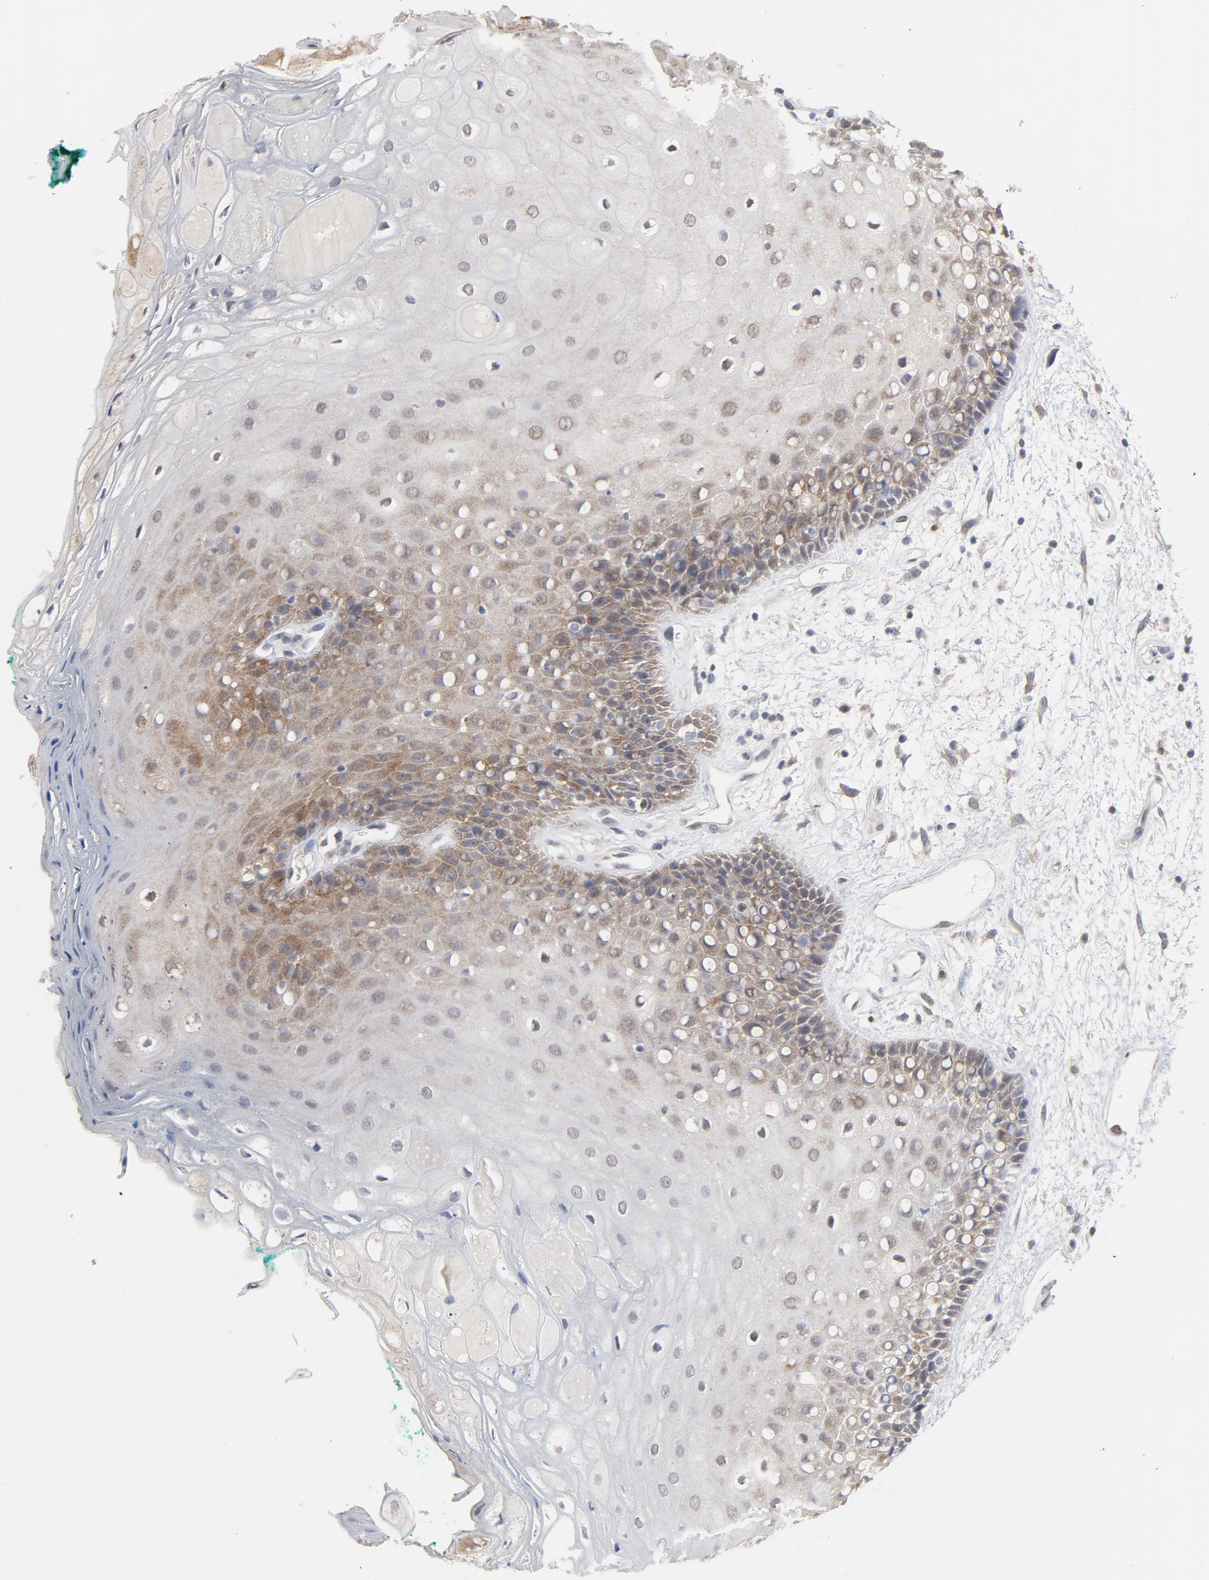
{"staining": {"intensity": "moderate", "quantity": "25%-75%", "location": "cytoplasmic/membranous"}, "tissue": "oral mucosa", "cell_type": "Squamous epithelial cells", "image_type": "normal", "snomed": [{"axis": "morphology", "description": "Normal tissue, NOS"}, {"axis": "morphology", "description": "Squamous cell carcinoma, NOS"}, {"axis": "topography", "description": "Skeletal muscle"}, {"axis": "topography", "description": "Oral tissue"}, {"axis": "topography", "description": "Head-Neck"}], "caption": "Oral mucosa was stained to show a protein in brown. There is medium levels of moderate cytoplasmic/membranous expression in approximately 25%-75% of squamous epithelial cells. The staining was performed using DAB, with brown indicating positive protein expression. Nuclei are stained blue with hematoxylin.", "gene": "PRDX1", "patient": {"sex": "female", "age": 84}}